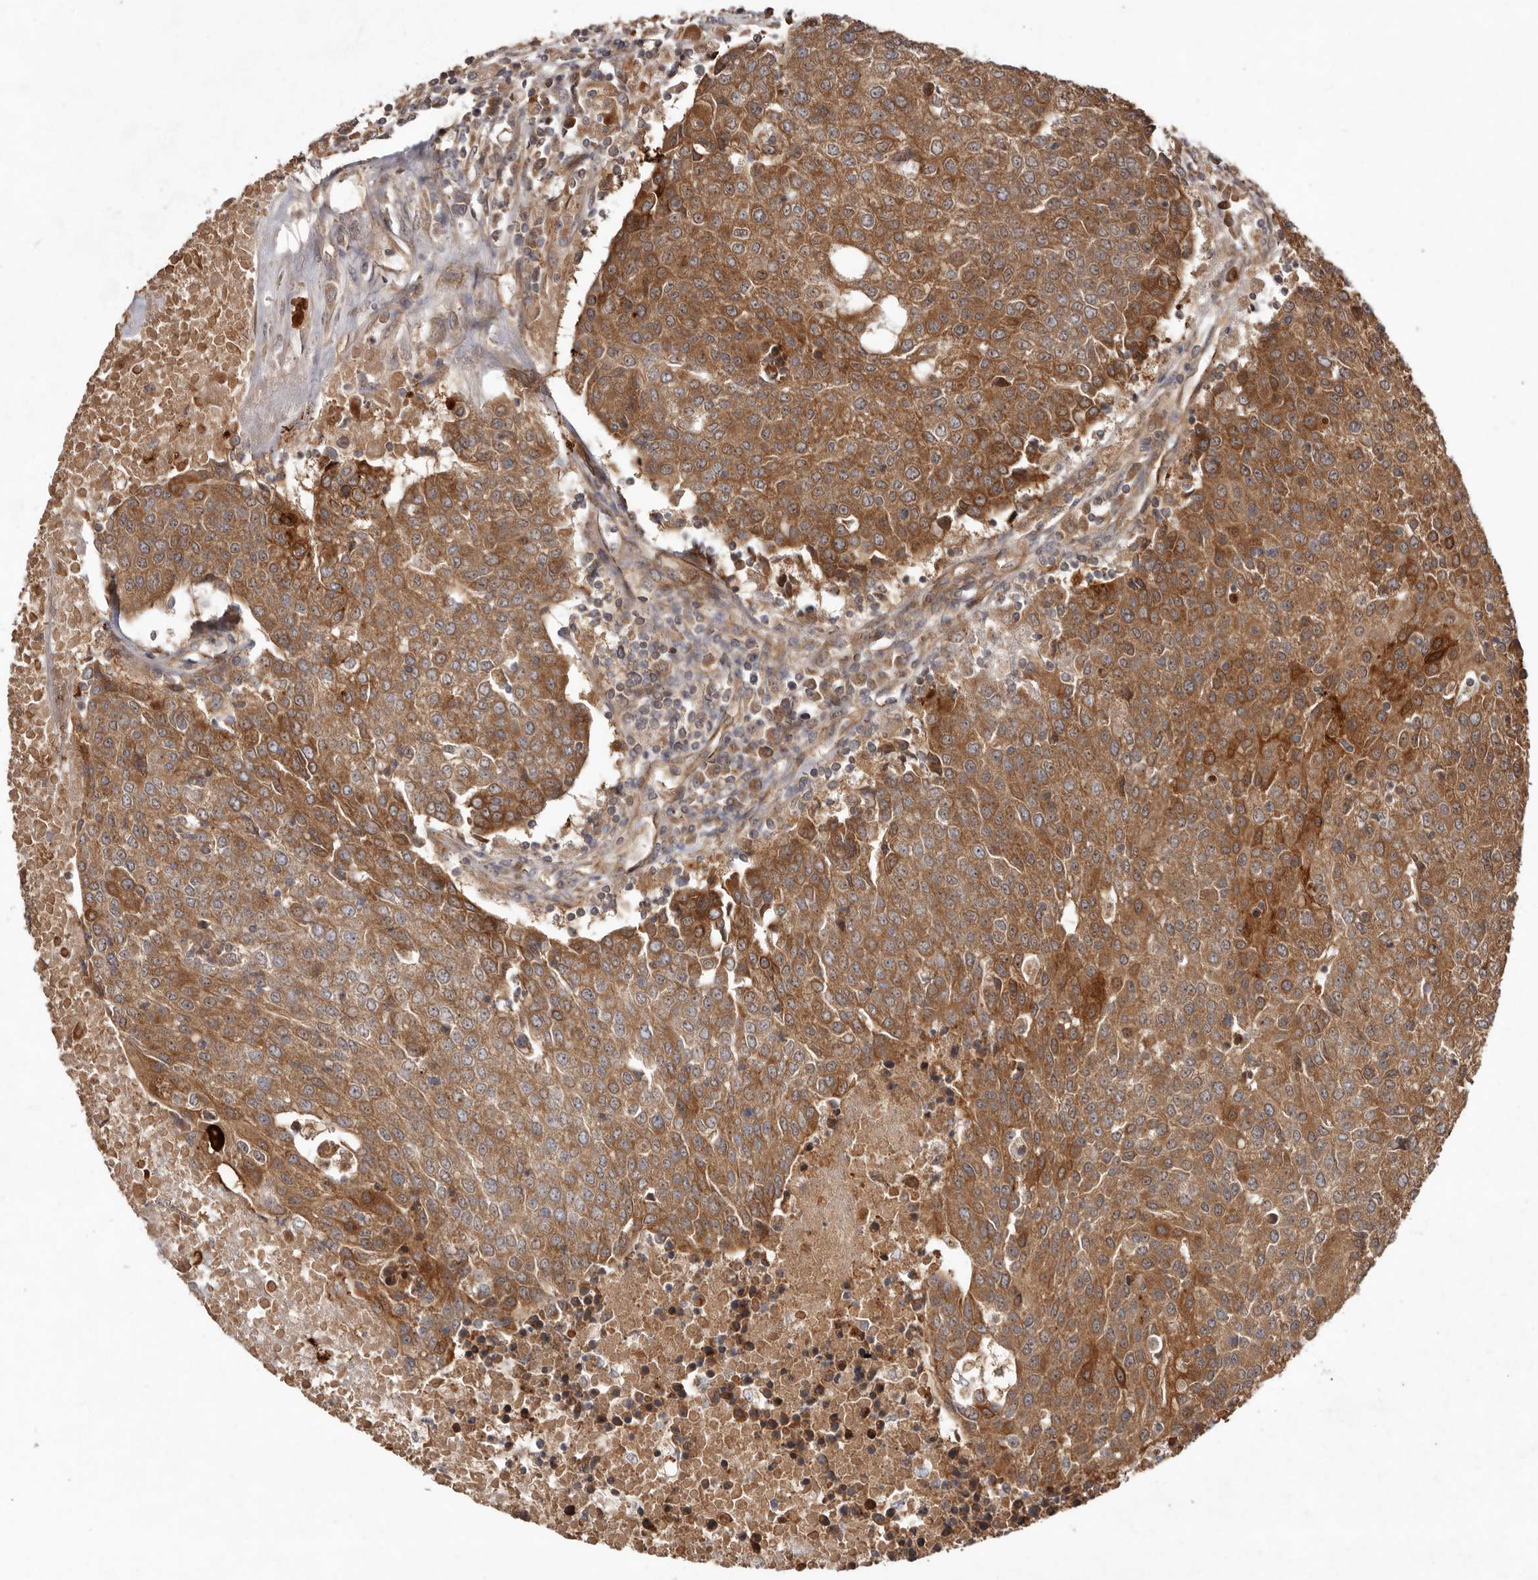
{"staining": {"intensity": "moderate", "quantity": ">75%", "location": "cytoplasmic/membranous"}, "tissue": "urothelial cancer", "cell_type": "Tumor cells", "image_type": "cancer", "snomed": [{"axis": "morphology", "description": "Urothelial carcinoma, High grade"}, {"axis": "topography", "description": "Urinary bladder"}], "caption": "DAB immunohistochemical staining of urothelial cancer exhibits moderate cytoplasmic/membranous protein expression in about >75% of tumor cells.", "gene": "STK36", "patient": {"sex": "female", "age": 85}}